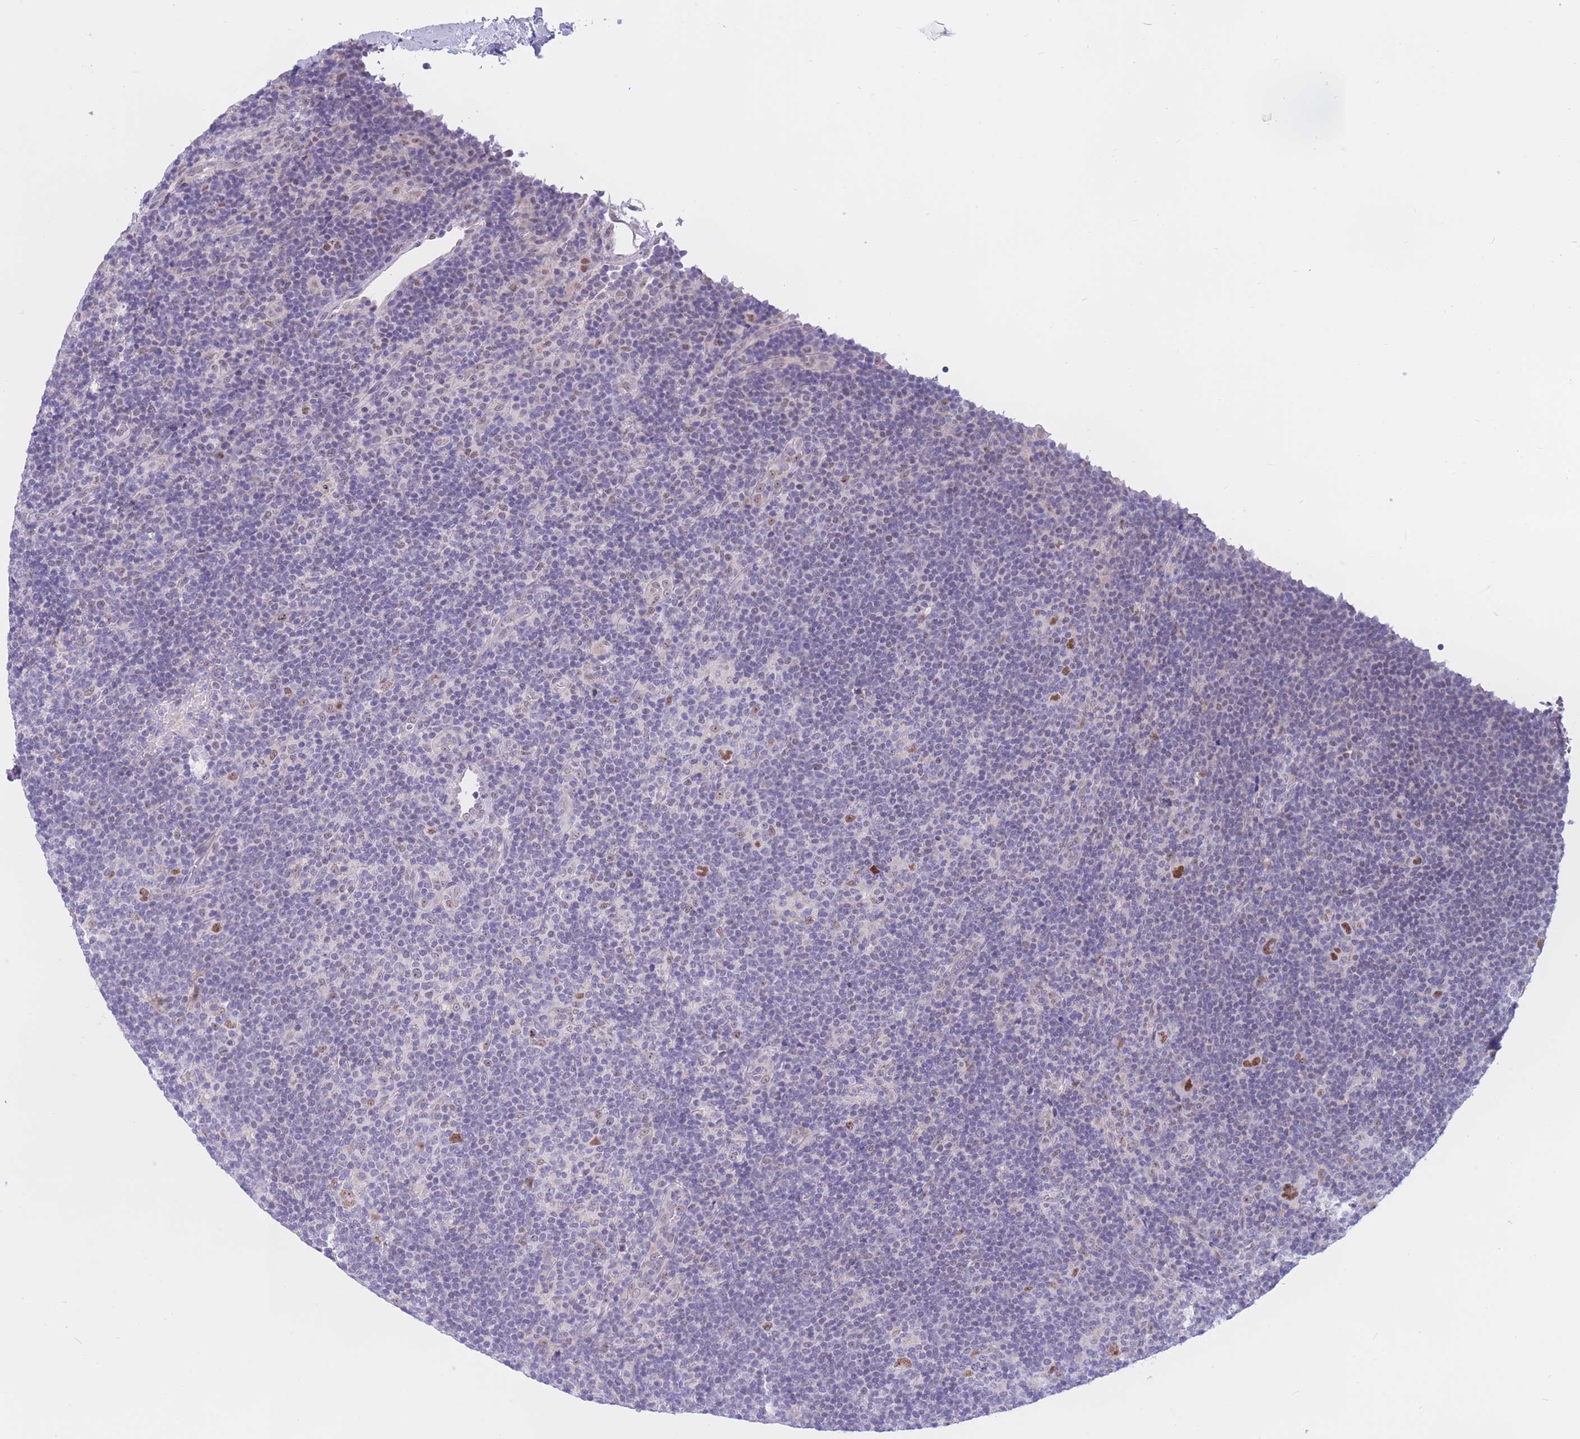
{"staining": {"intensity": "strong", "quantity": ">75%", "location": "nuclear"}, "tissue": "lymphoma", "cell_type": "Tumor cells", "image_type": "cancer", "snomed": [{"axis": "morphology", "description": "Hodgkin's disease, NOS"}, {"axis": "topography", "description": "Lymph node"}], "caption": "IHC micrograph of lymphoma stained for a protein (brown), which demonstrates high levels of strong nuclear positivity in about >75% of tumor cells.", "gene": "BOP1", "patient": {"sex": "female", "age": 57}}